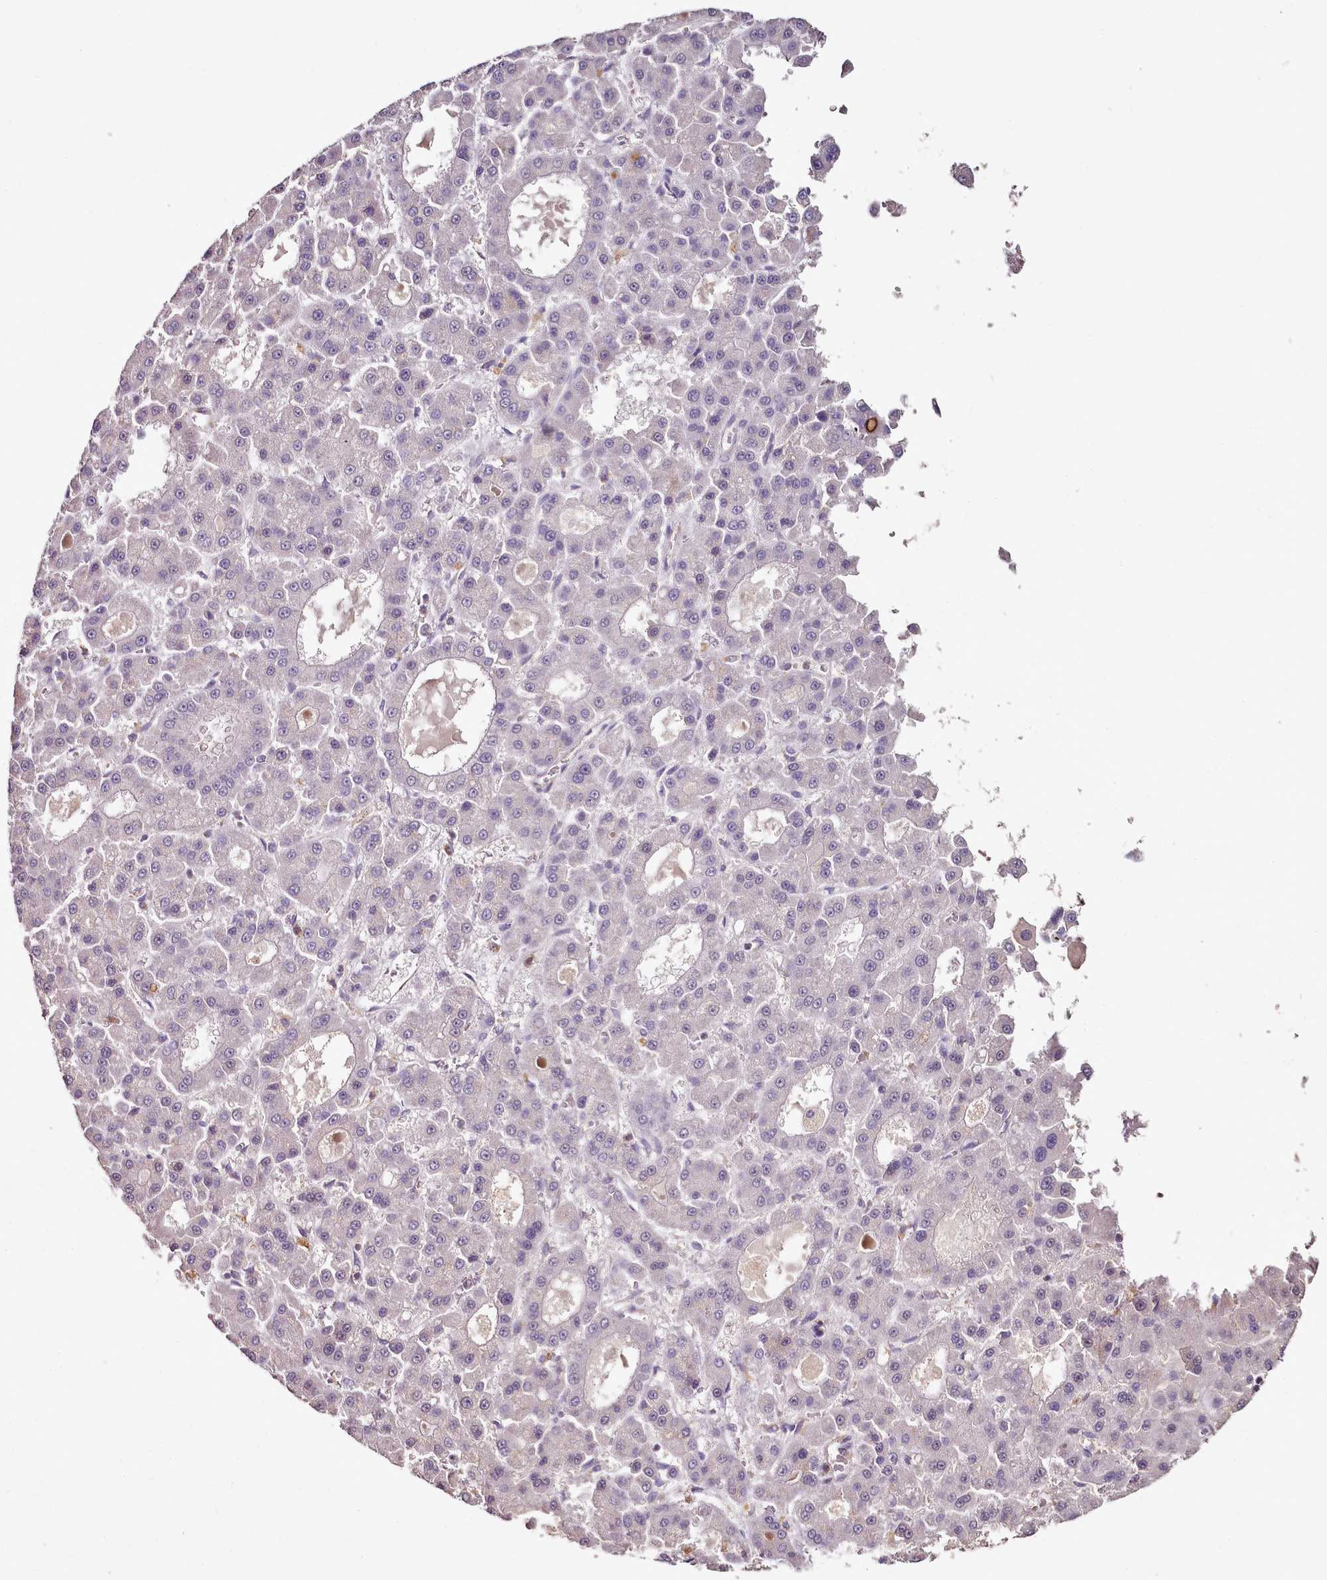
{"staining": {"intensity": "negative", "quantity": "none", "location": "none"}, "tissue": "liver cancer", "cell_type": "Tumor cells", "image_type": "cancer", "snomed": [{"axis": "morphology", "description": "Carcinoma, Hepatocellular, NOS"}, {"axis": "topography", "description": "Liver"}], "caption": "Human liver hepatocellular carcinoma stained for a protein using IHC displays no positivity in tumor cells.", "gene": "ACSS1", "patient": {"sex": "male", "age": 70}}